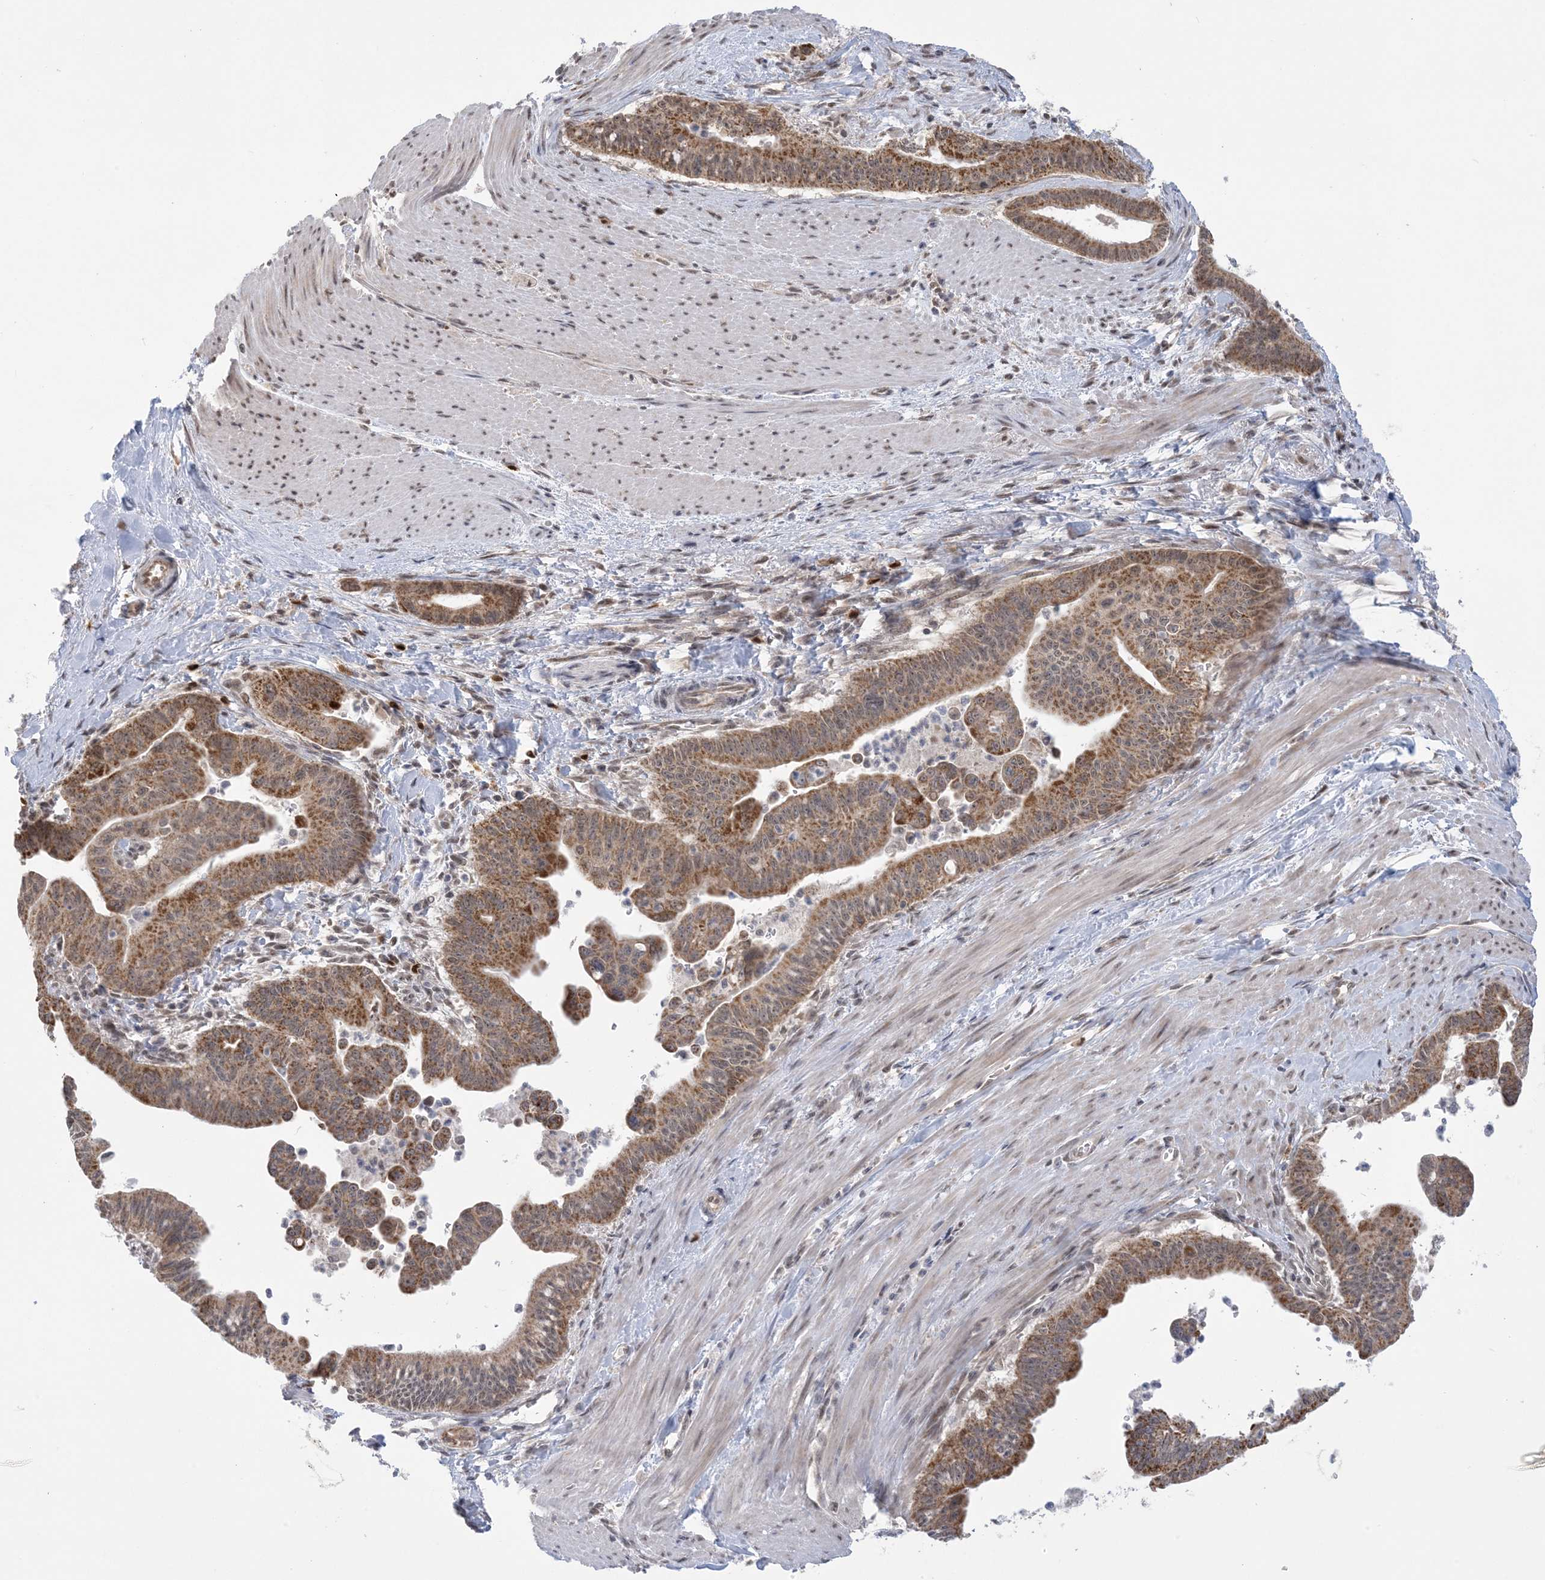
{"staining": {"intensity": "moderate", "quantity": ">75%", "location": "cytoplasmic/membranous"}, "tissue": "pancreatic cancer", "cell_type": "Tumor cells", "image_type": "cancer", "snomed": [{"axis": "morphology", "description": "Adenocarcinoma, NOS"}, {"axis": "topography", "description": "Pancreas"}], "caption": "Pancreatic adenocarcinoma stained with a brown dye demonstrates moderate cytoplasmic/membranous positive expression in about >75% of tumor cells.", "gene": "TRMT10C", "patient": {"sex": "male", "age": 70}}